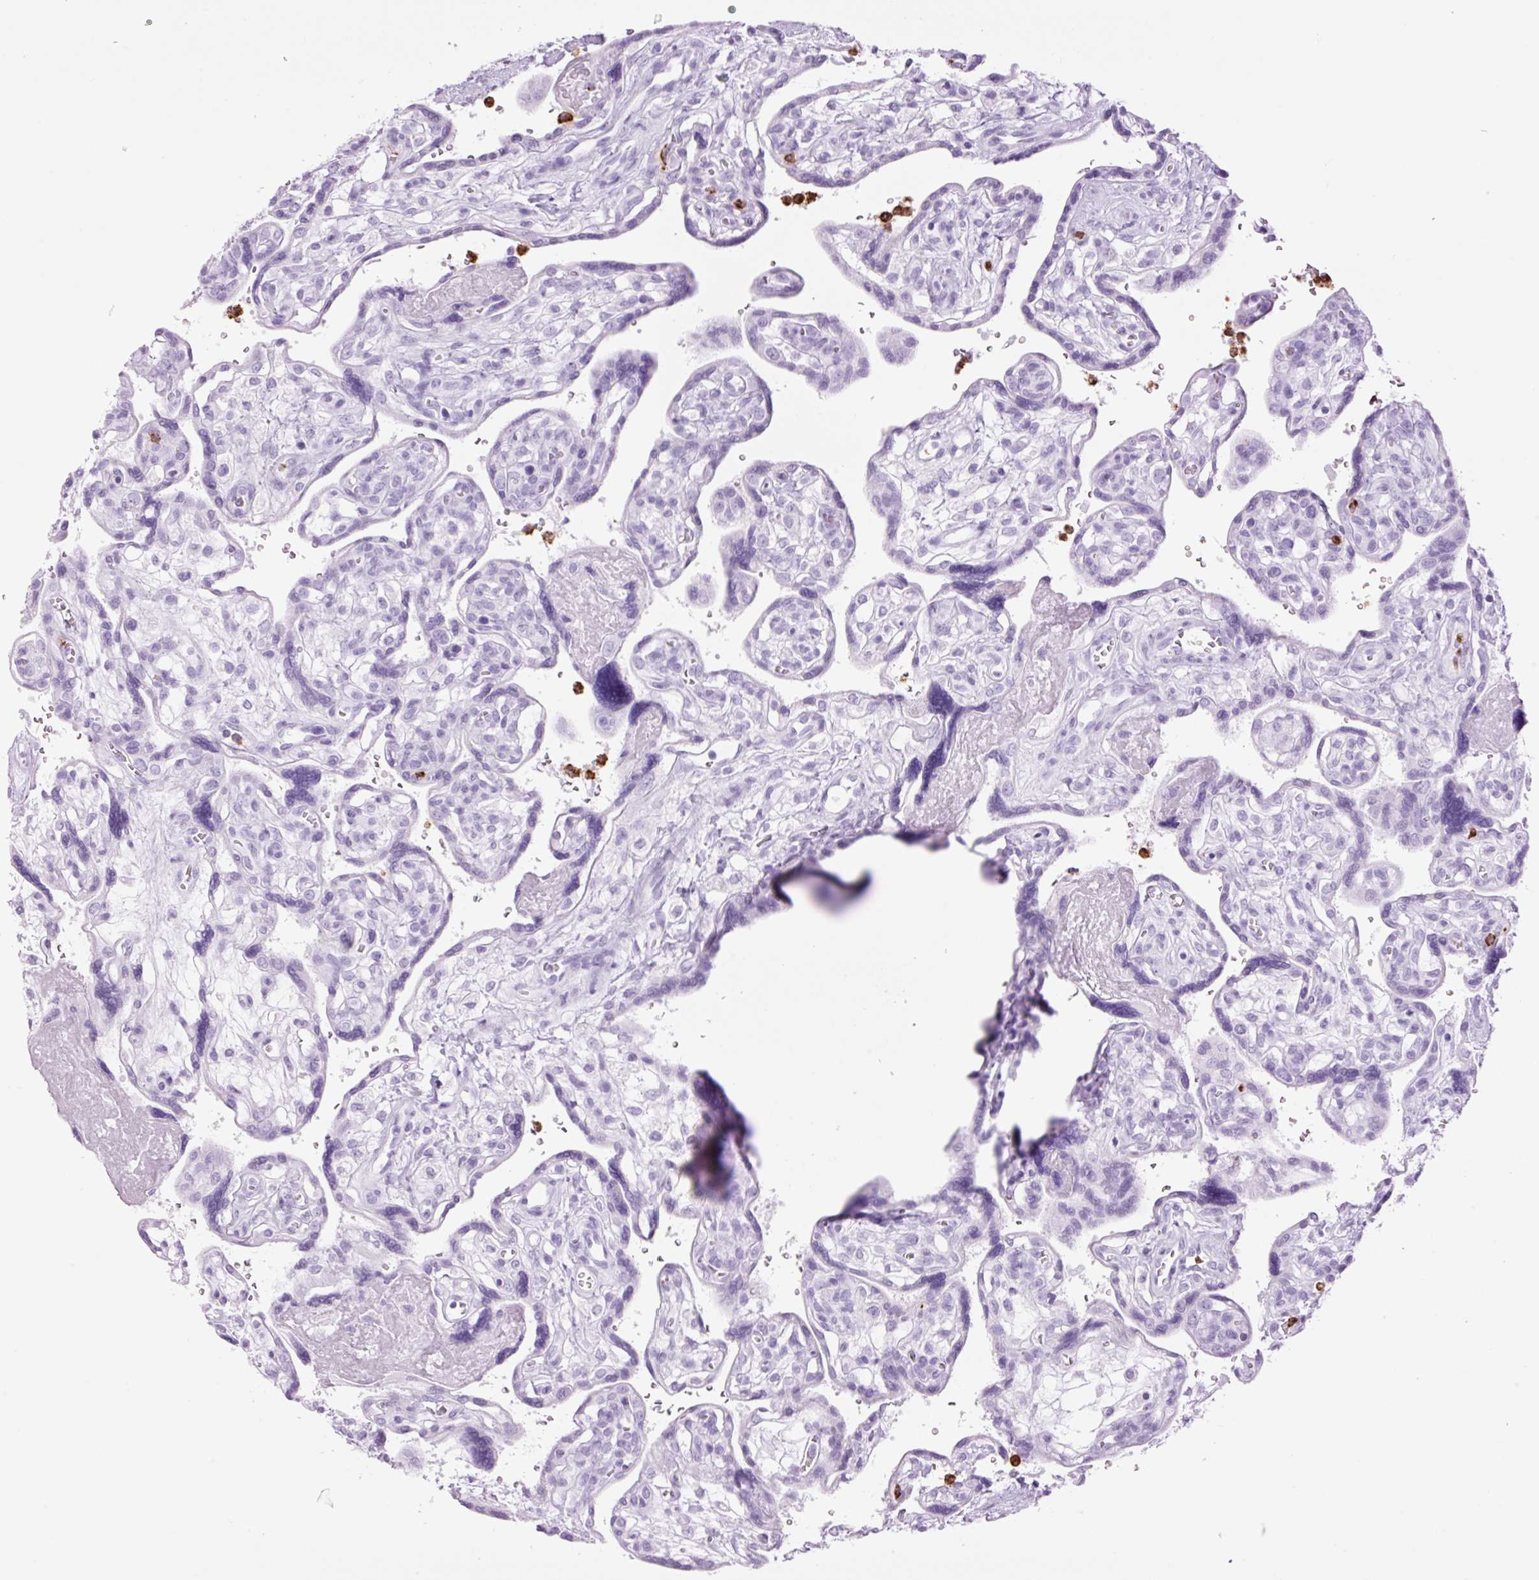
{"staining": {"intensity": "negative", "quantity": "none", "location": "none"}, "tissue": "placenta", "cell_type": "Decidual cells", "image_type": "normal", "snomed": [{"axis": "morphology", "description": "Normal tissue, NOS"}, {"axis": "topography", "description": "Placenta"}], "caption": "Immunohistochemistry (IHC) image of benign placenta: placenta stained with DAB (3,3'-diaminobenzidine) reveals no significant protein positivity in decidual cells.", "gene": "LYZ", "patient": {"sex": "female", "age": 39}}